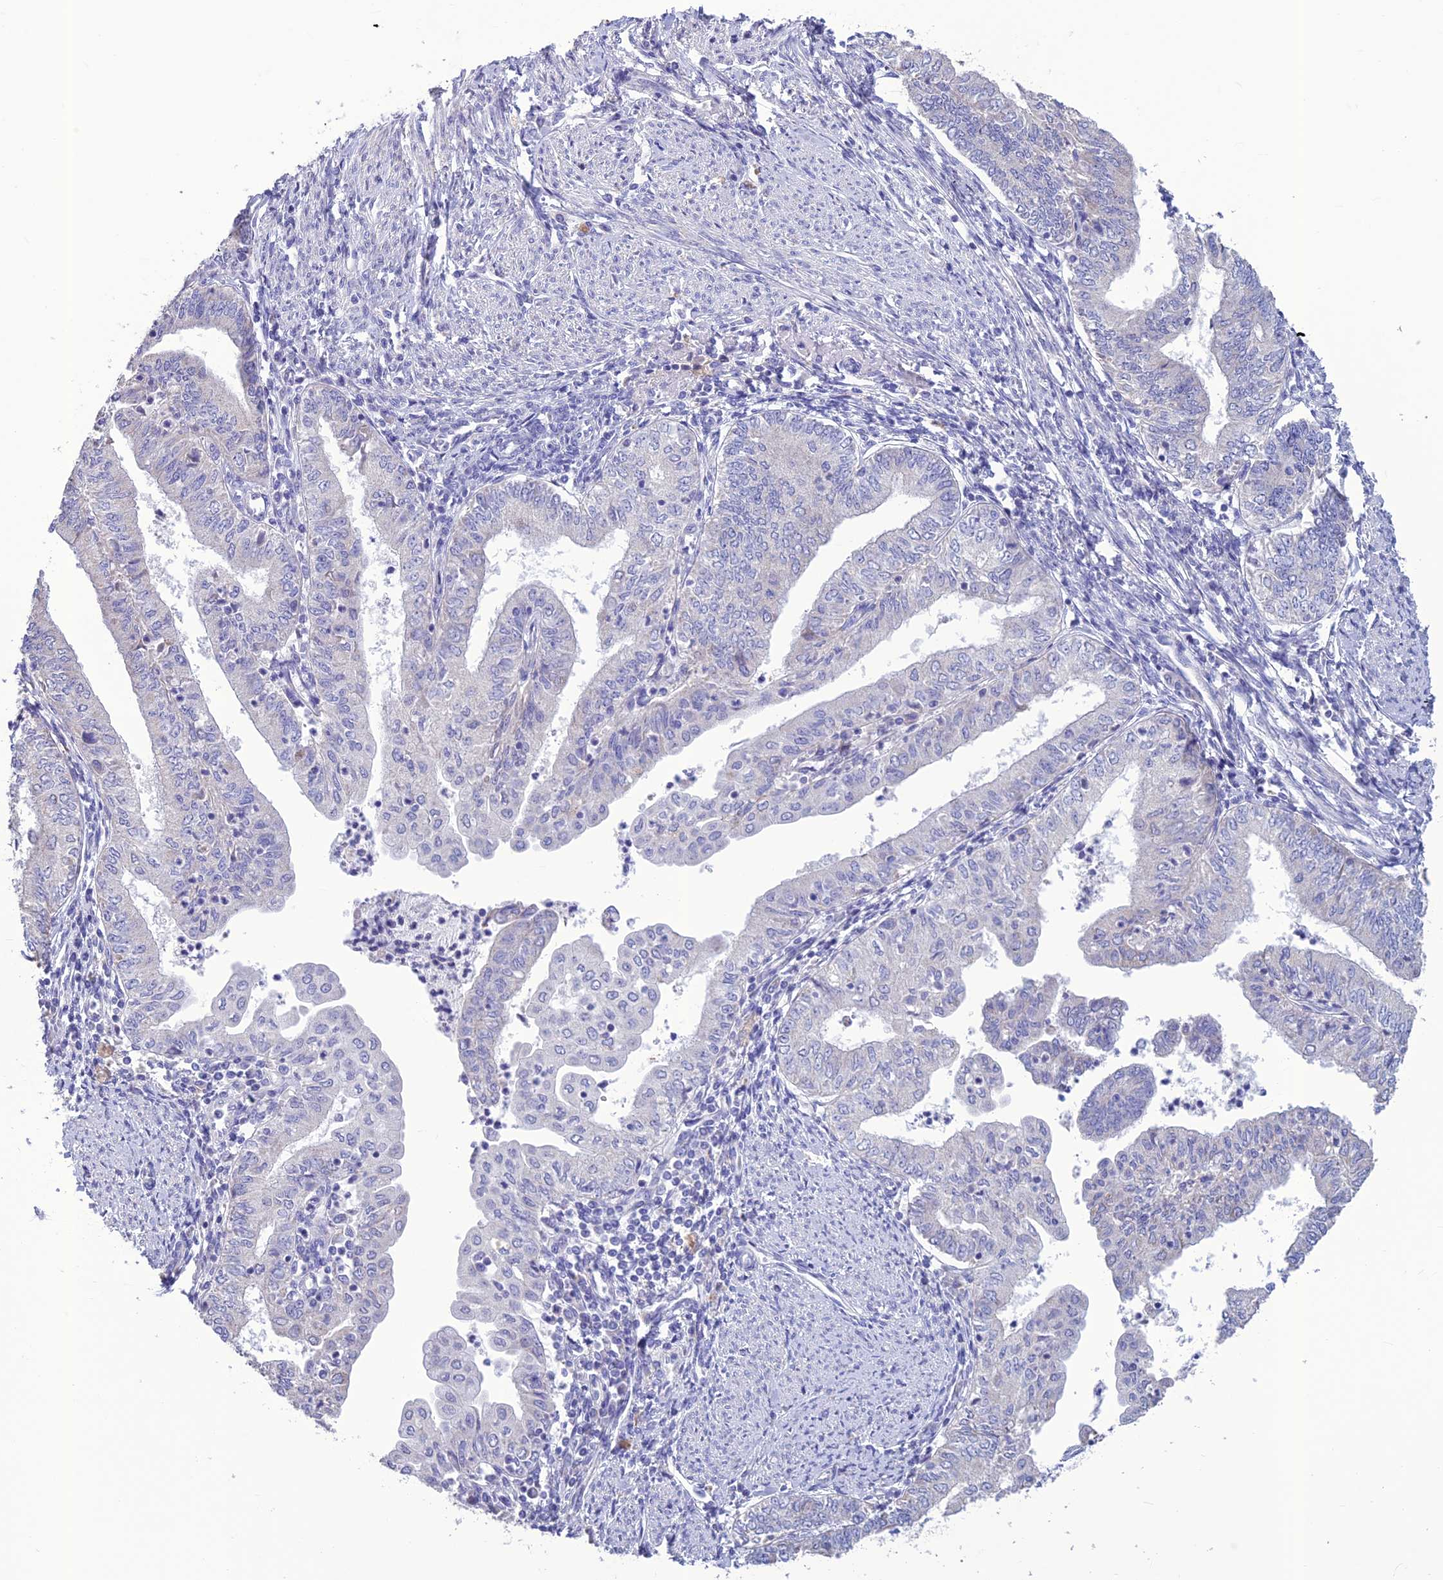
{"staining": {"intensity": "negative", "quantity": "none", "location": "none"}, "tissue": "endometrial cancer", "cell_type": "Tumor cells", "image_type": "cancer", "snomed": [{"axis": "morphology", "description": "Adenocarcinoma, NOS"}, {"axis": "topography", "description": "Endometrium"}], "caption": "Immunohistochemistry (IHC) image of neoplastic tissue: human endometrial cancer (adenocarcinoma) stained with DAB (3,3'-diaminobenzidine) demonstrates no significant protein positivity in tumor cells.", "gene": "BHMT2", "patient": {"sex": "female", "age": 66}}